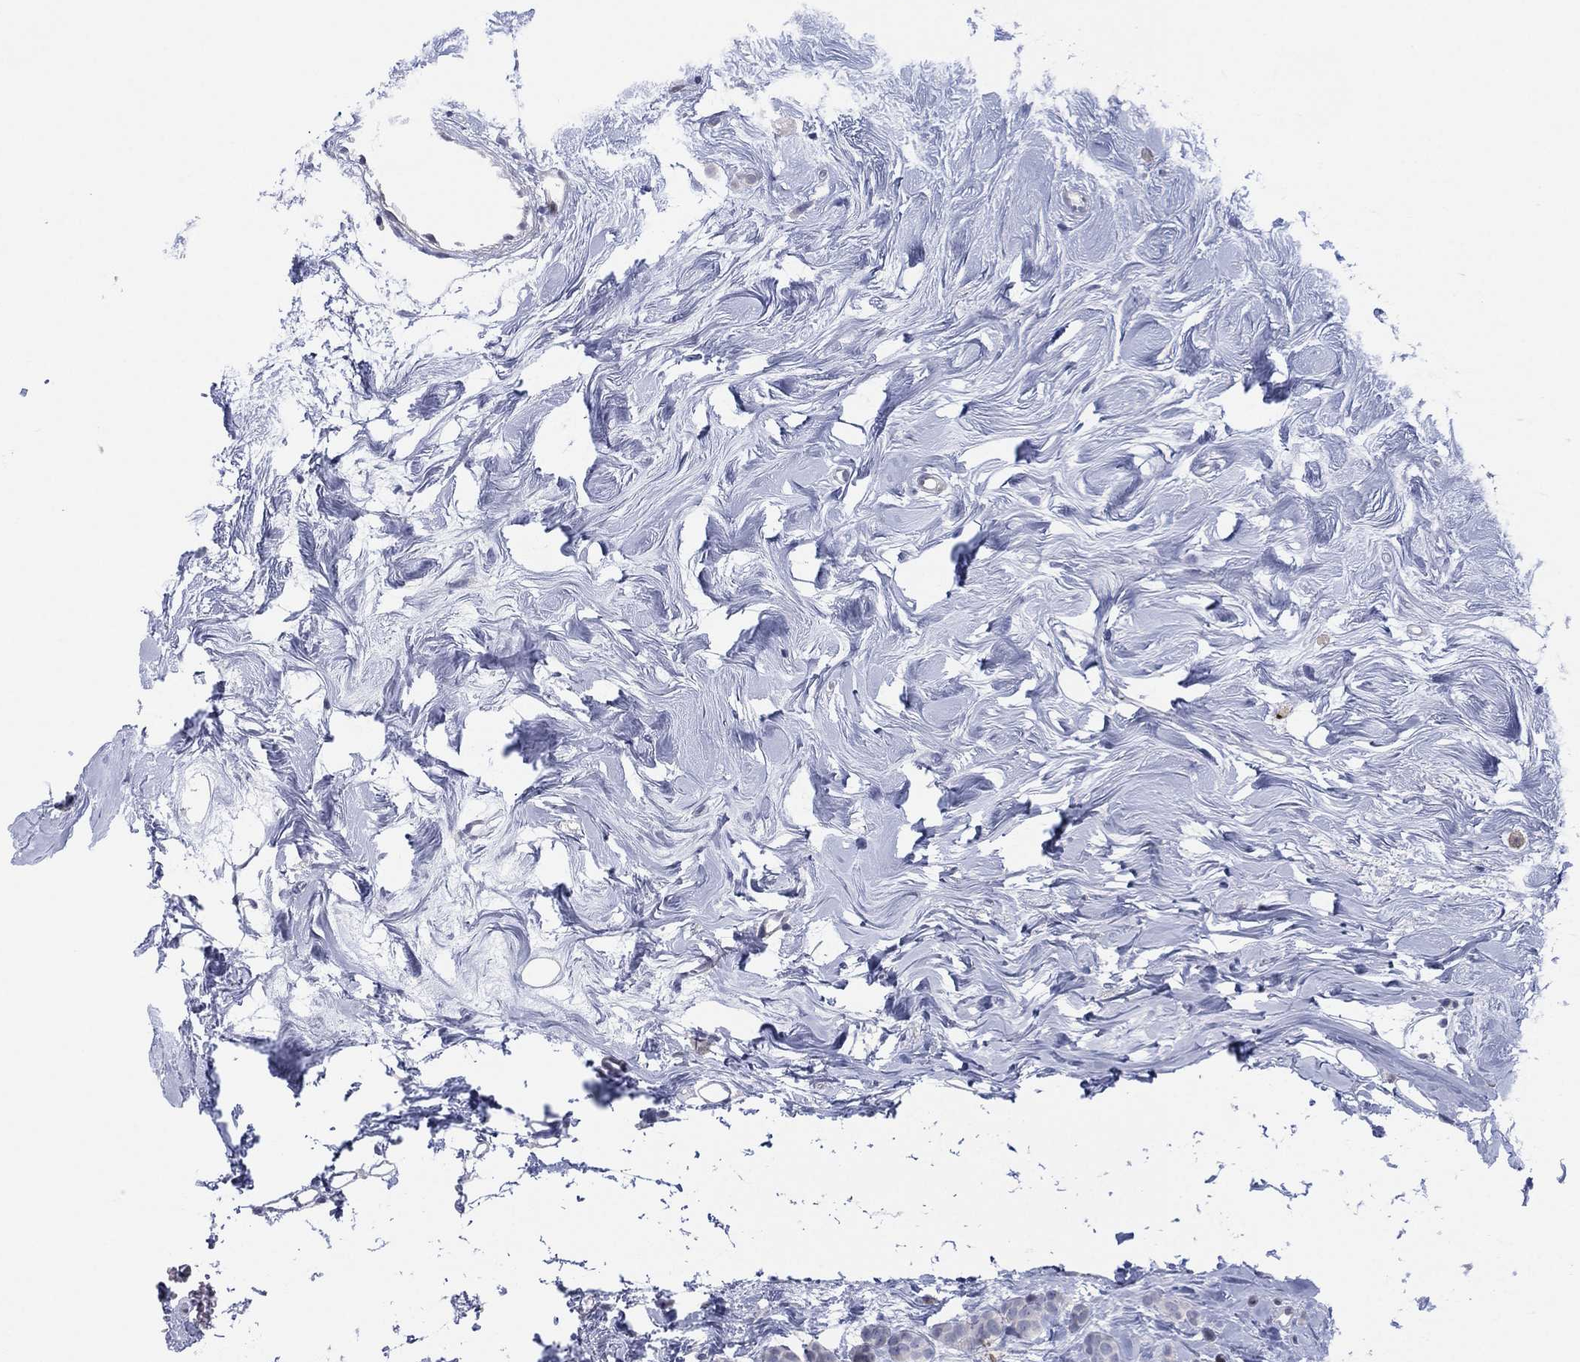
{"staining": {"intensity": "negative", "quantity": "none", "location": "none"}, "tissue": "breast cancer", "cell_type": "Tumor cells", "image_type": "cancer", "snomed": [{"axis": "morphology", "description": "Lobular carcinoma"}, {"axis": "topography", "description": "Breast"}], "caption": "This is a image of immunohistochemistry staining of breast cancer, which shows no expression in tumor cells. The staining is performed using DAB brown chromogen with nuclei counter-stained in using hematoxylin.", "gene": "SLC4A4", "patient": {"sex": "female", "age": 49}}